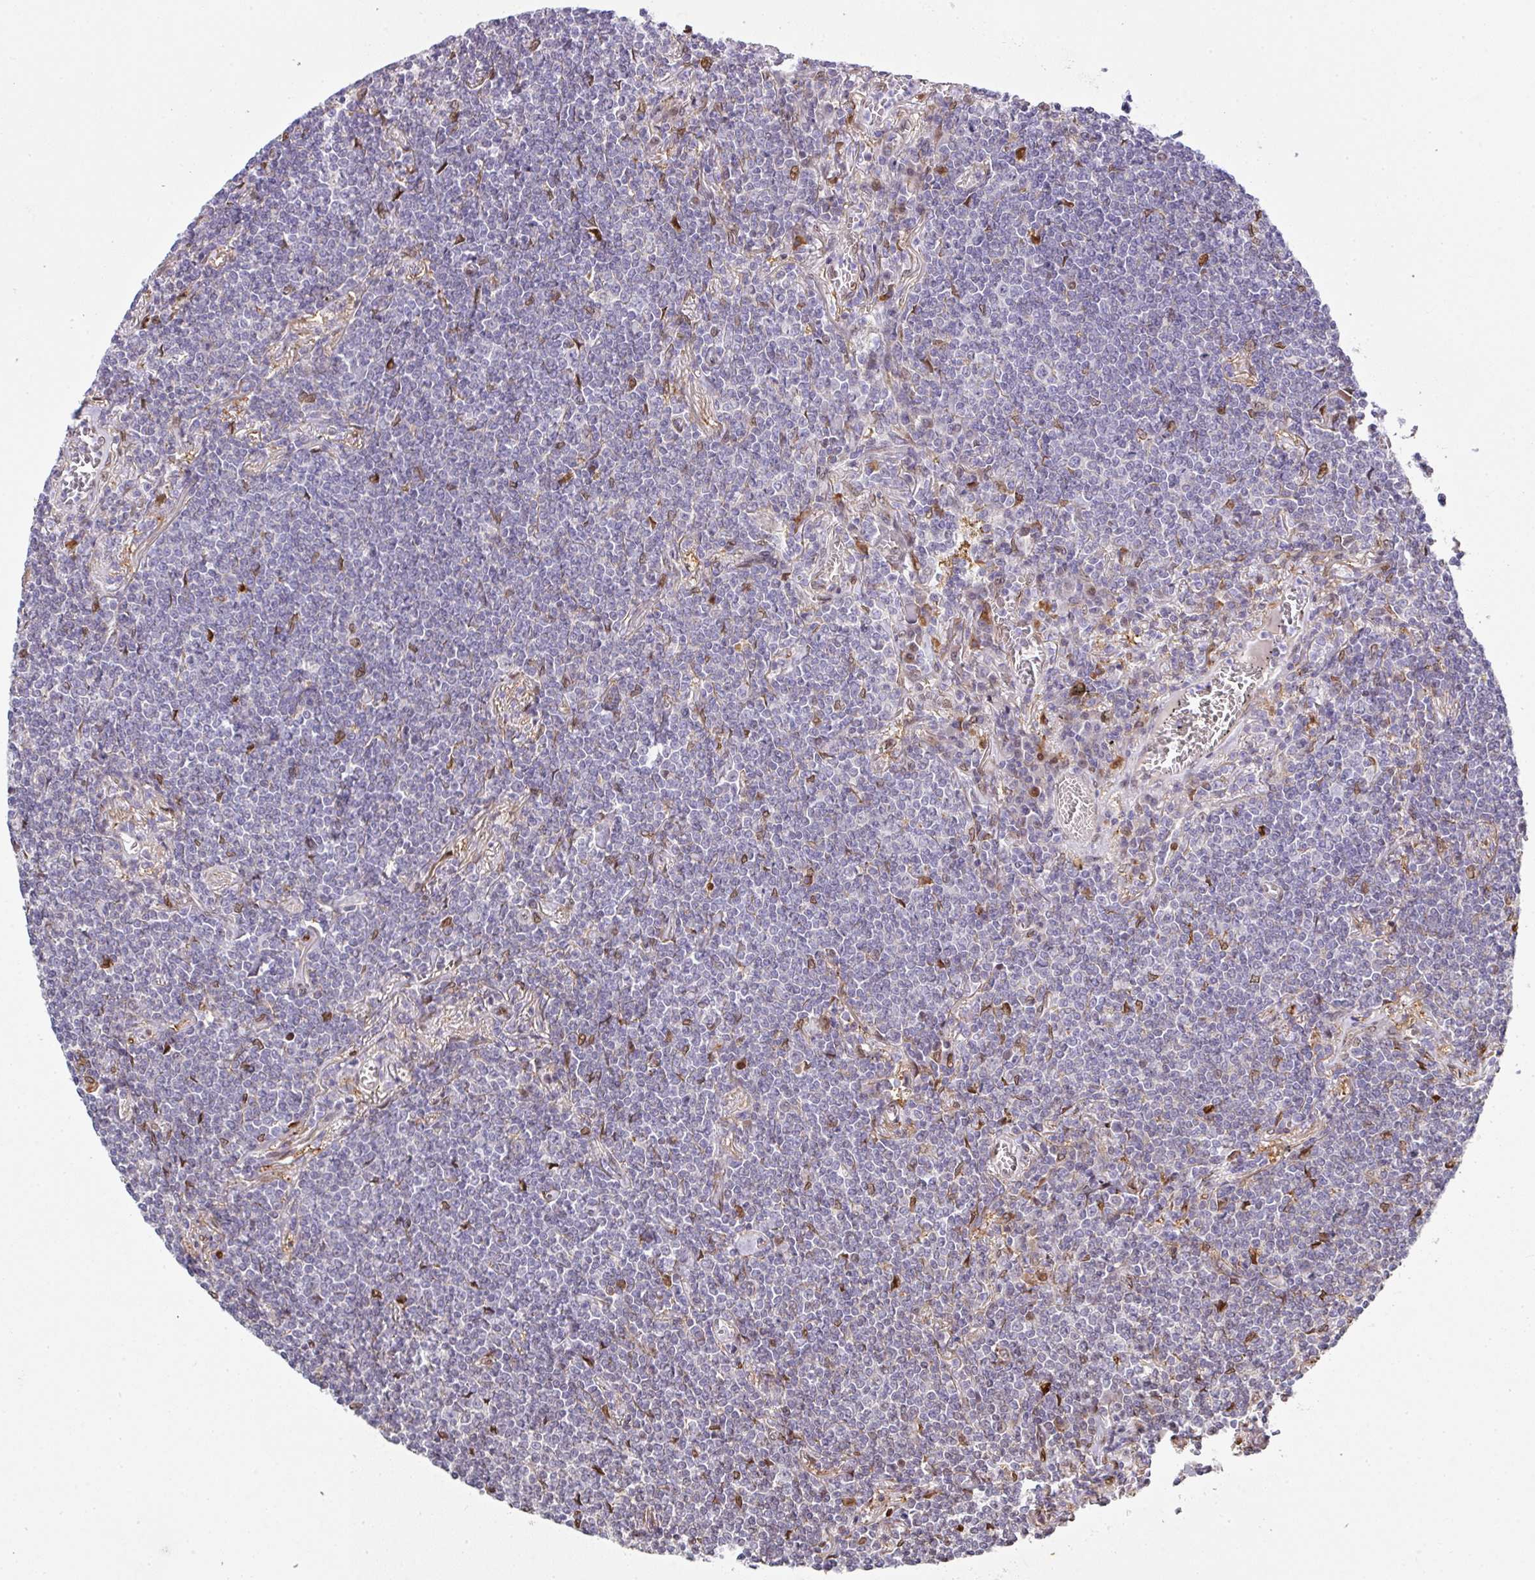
{"staining": {"intensity": "negative", "quantity": "none", "location": "none"}, "tissue": "lymphoma", "cell_type": "Tumor cells", "image_type": "cancer", "snomed": [{"axis": "morphology", "description": "Malignant lymphoma, non-Hodgkin's type, Low grade"}, {"axis": "topography", "description": "Lung"}], "caption": "A histopathology image of human low-grade malignant lymphoma, non-Hodgkin's type is negative for staining in tumor cells. (DAB (3,3'-diaminobenzidine) immunohistochemistry visualized using brightfield microscopy, high magnification).", "gene": "PLK1", "patient": {"sex": "female", "age": 71}}